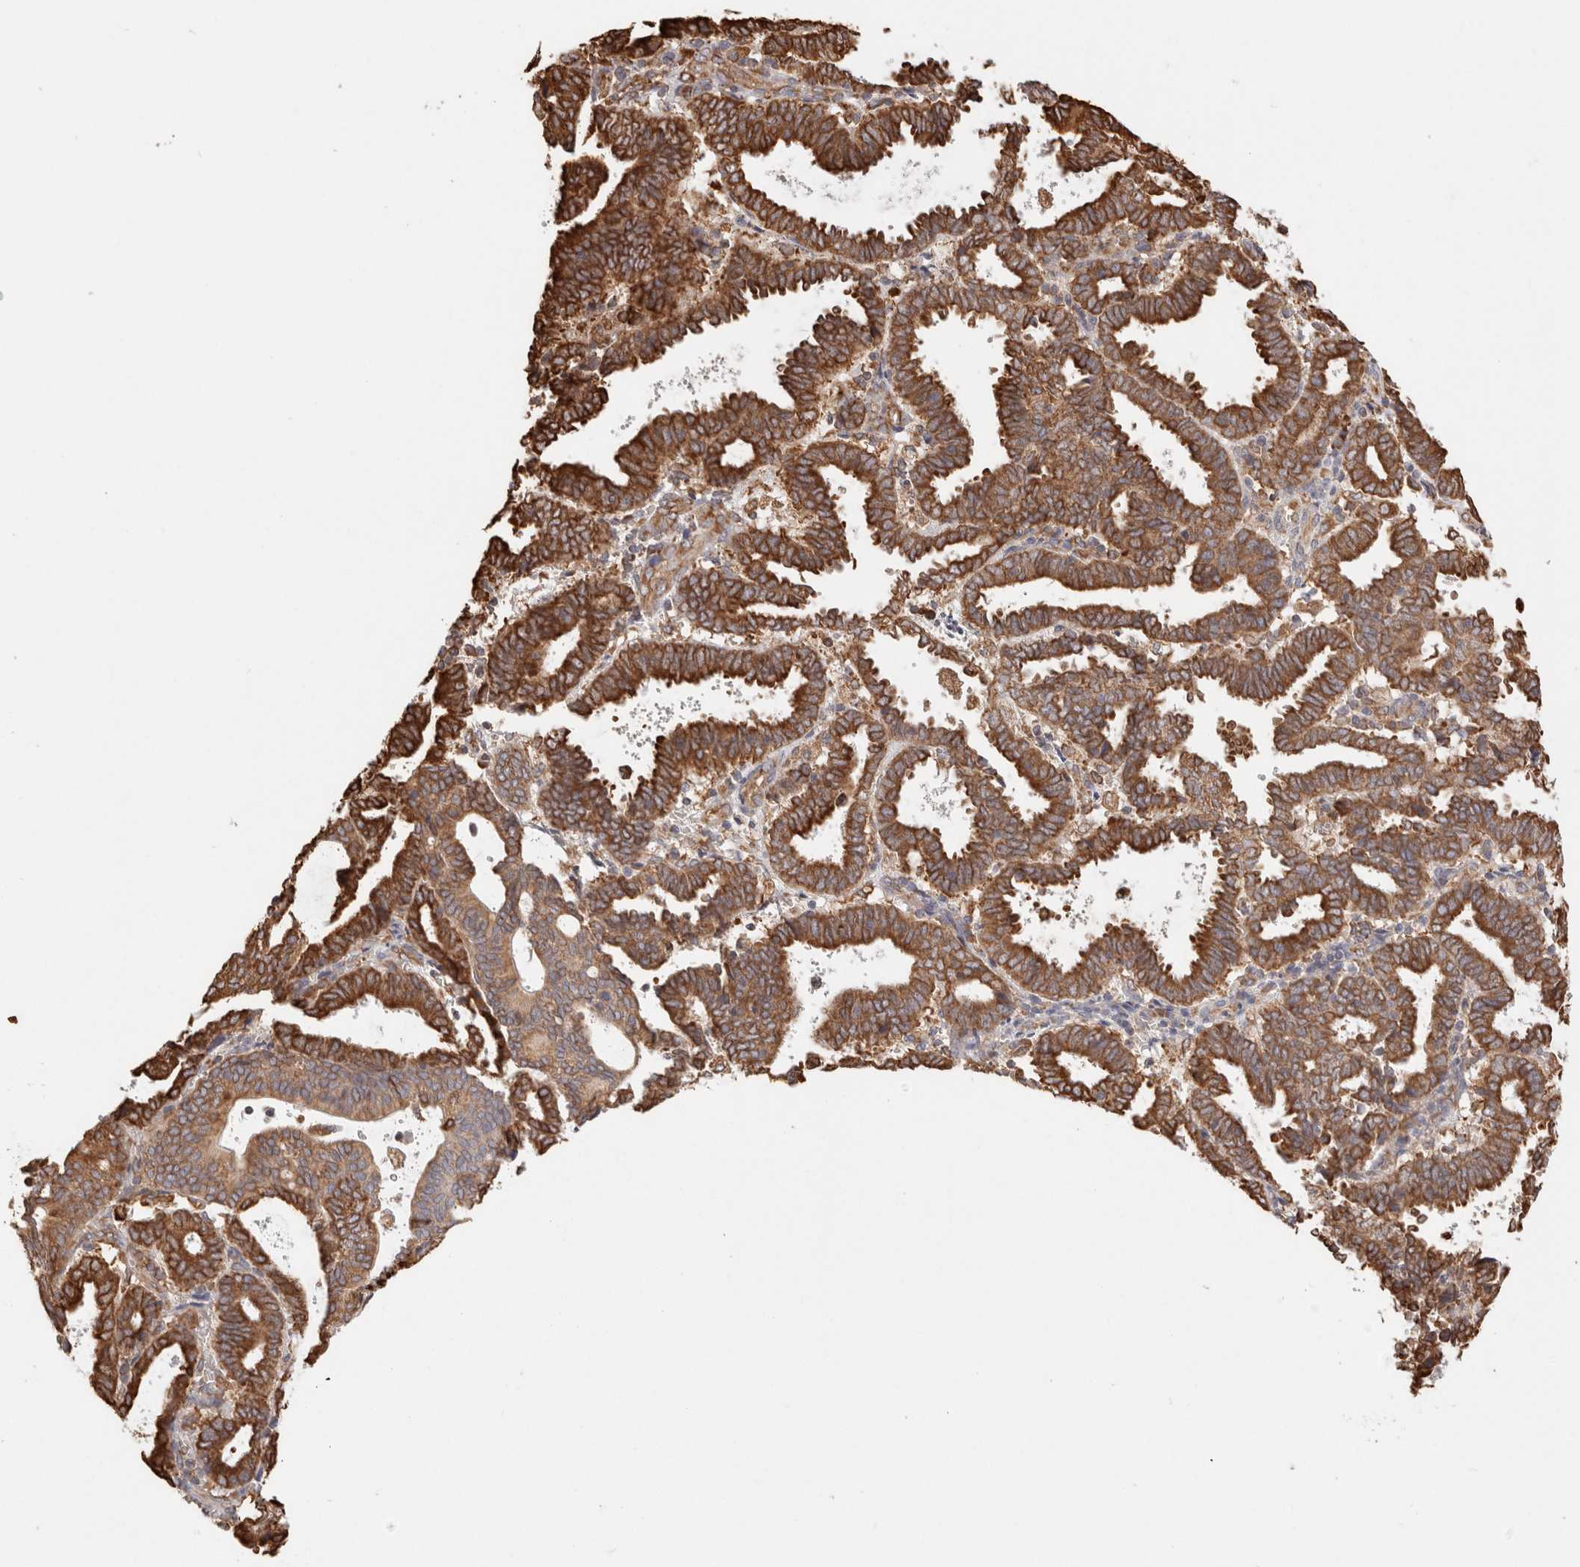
{"staining": {"intensity": "strong", "quantity": ">75%", "location": "cytoplasmic/membranous"}, "tissue": "endometrial cancer", "cell_type": "Tumor cells", "image_type": "cancer", "snomed": [{"axis": "morphology", "description": "Adenocarcinoma, NOS"}, {"axis": "topography", "description": "Uterus"}], "caption": "Adenocarcinoma (endometrial) was stained to show a protein in brown. There is high levels of strong cytoplasmic/membranous staining in approximately >75% of tumor cells.", "gene": "FER", "patient": {"sex": "female", "age": 83}}